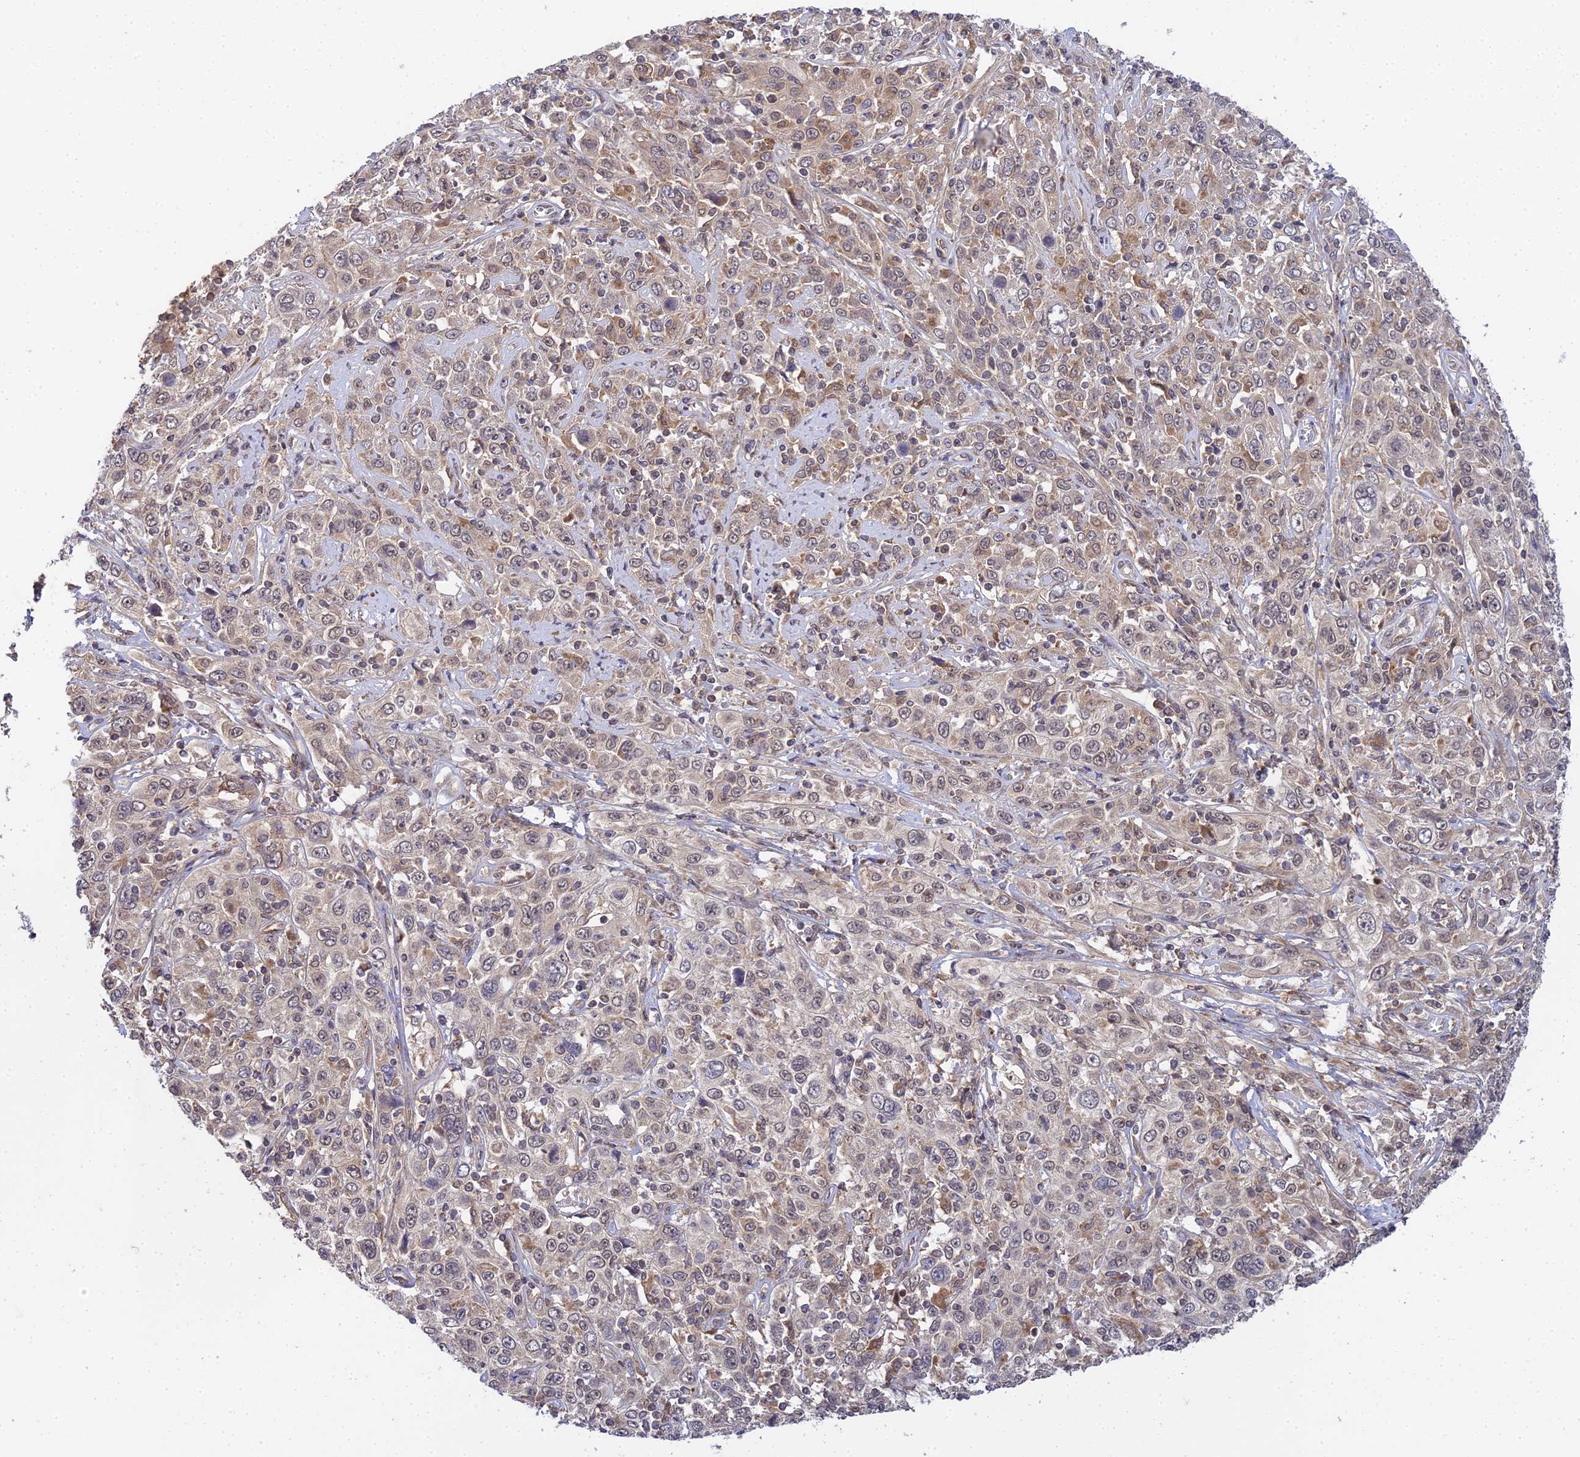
{"staining": {"intensity": "weak", "quantity": "25%-75%", "location": "cytoplasmic/membranous"}, "tissue": "cervical cancer", "cell_type": "Tumor cells", "image_type": "cancer", "snomed": [{"axis": "morphology", "description": "Squamous cell carcinoma, NOS"}, {"axis": "topography", "description": "Cervix"}], "caption": "High-power microscopy captured an immunohistochemistry image of cervical squamous cell carcinoma, revealing weak cytoplasmic/membranous expression in approximately 25%-75% of tumor cells.", "gene": "TPRX1", "patient": {"sex": "female", "age": 46}}